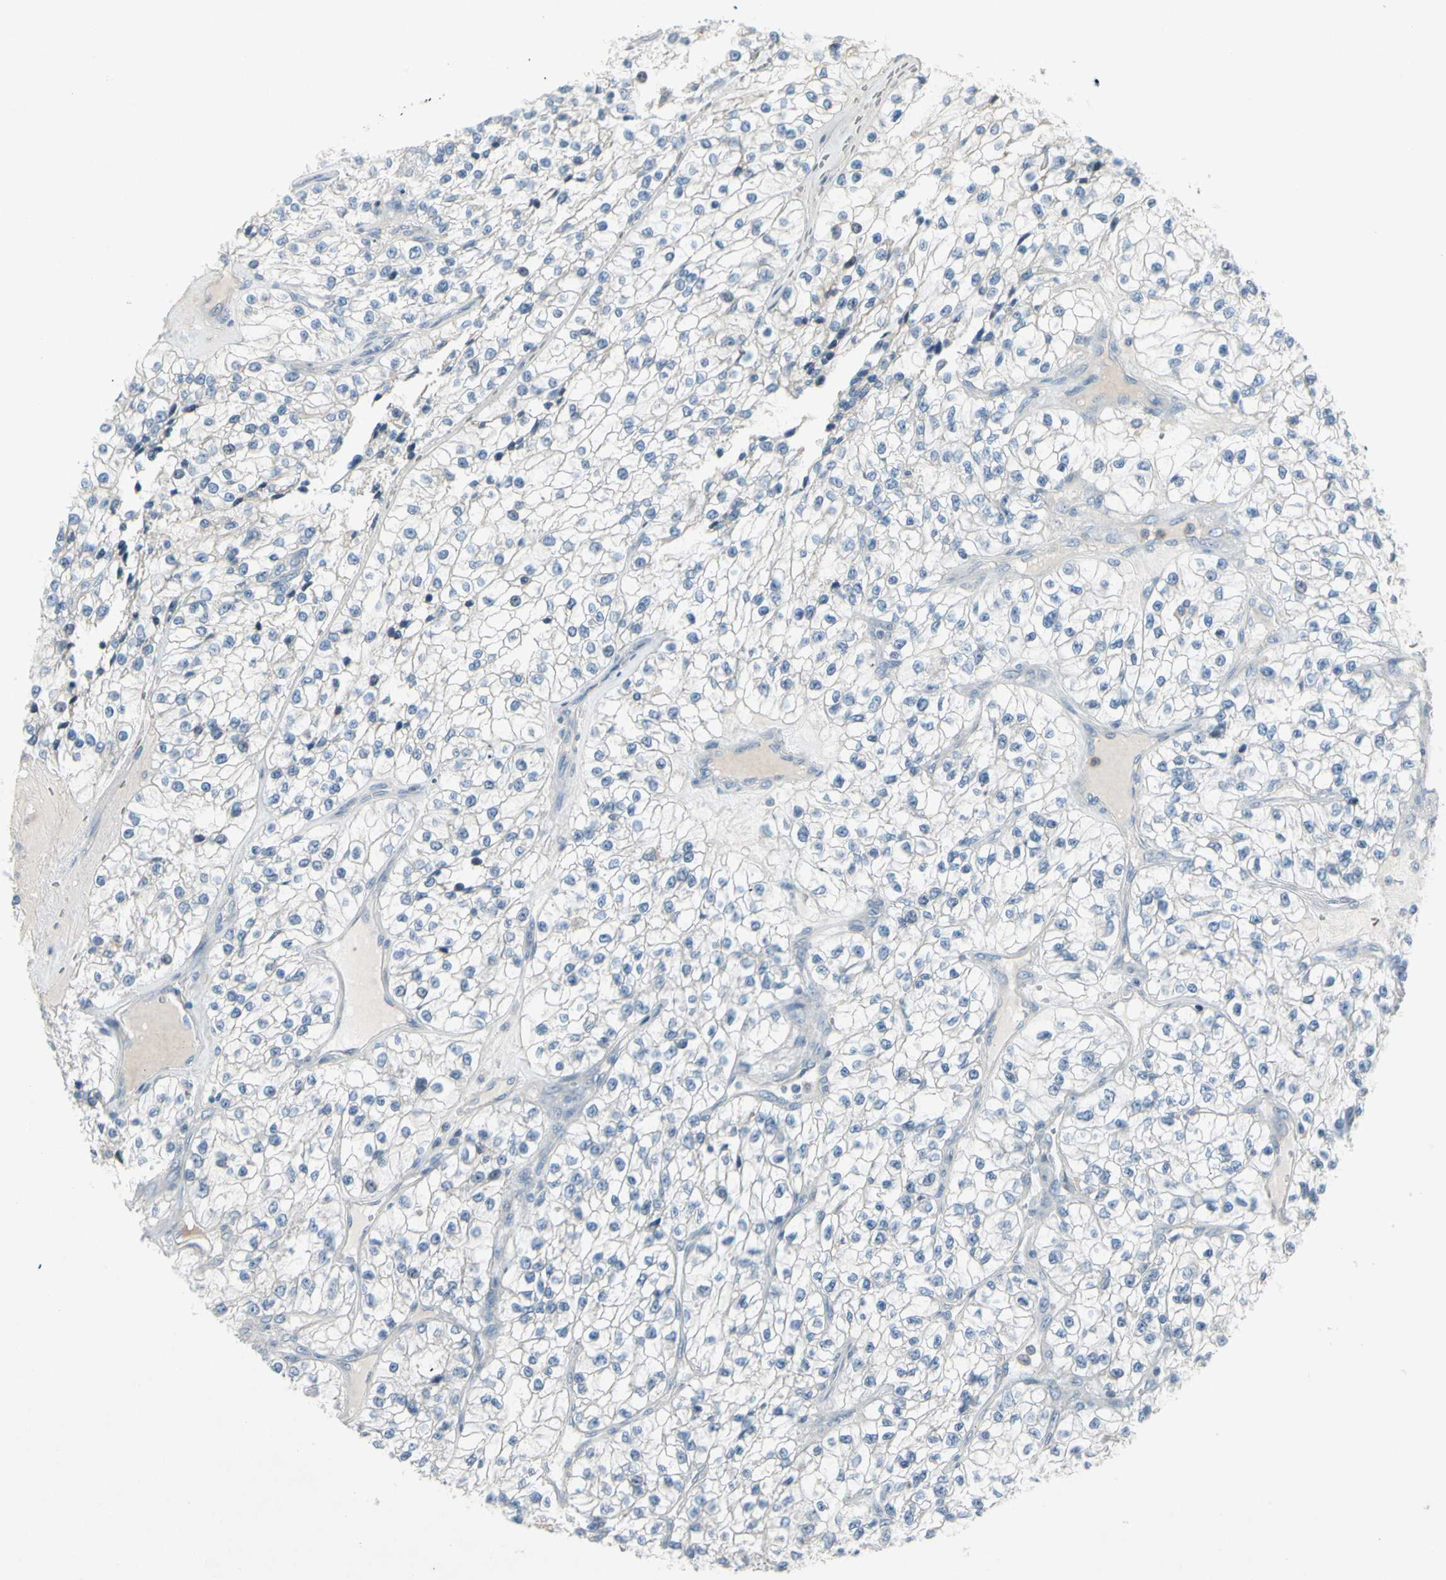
{"staining": {"intensity": "negative", "quantity": "none", "location": "none"}, "tissue": "renal cancer", "cell_type": "Tumor cells", "image_type": "cancer", "snomed": [{"axis": "morphology", "description": "Adenocarcinoma, NOS"}, {"axis": "topography", "description": "Kidney"}], "caption": "Tumor cells are negative for protein expression in human renal cancer. (Stains: DAB (3,3'-diaminobenzidine) immunohistochemistry (IHC) with hematoxylin counter stain, Microscopy: brightfield microscopy at high magnification).", "gene": "CYP2E1", "patient": {"sex": "female", "age": 57}}